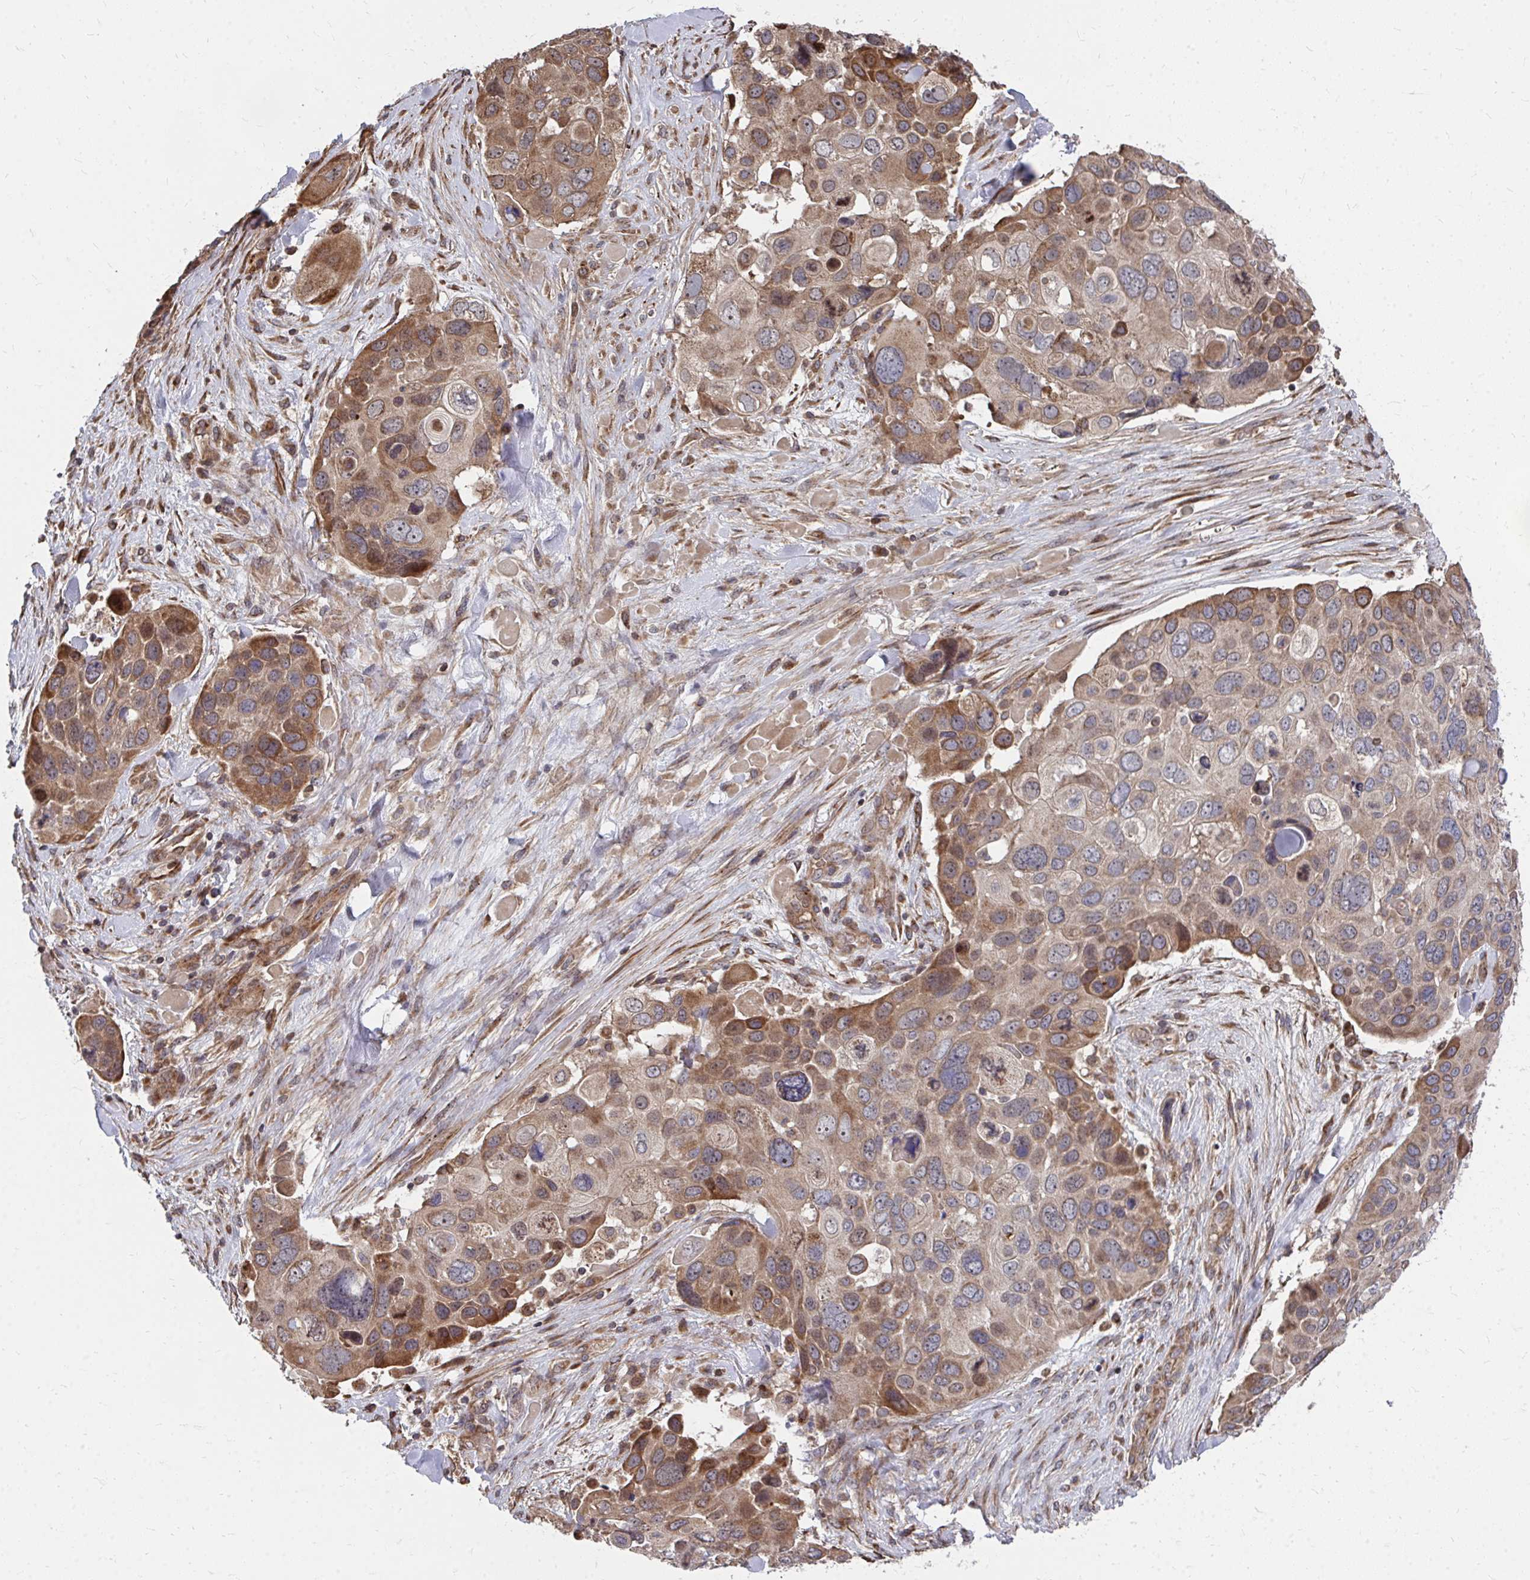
{"staining": {"intensity": "moderate", "quantity": "25%-75%", "location": "cytoplasmic/membranous"}, "tissue": "skin cancer", "cell_type": "Tumor cells", "image_type": "cancer", "snomed": [{"axis": "morphology", "description": "Basal cell carcinoma"}, {"axis": "topography", "description": "Skin"}], "caption": "The histopathology image reveals a brown stain indicating the presence of a protein in the cytoplasmic/membranous of tumor cells in skin basal cell carcinoma.", "gene": "FAM89A", "patient": {"sex": "female", "age": 74}}